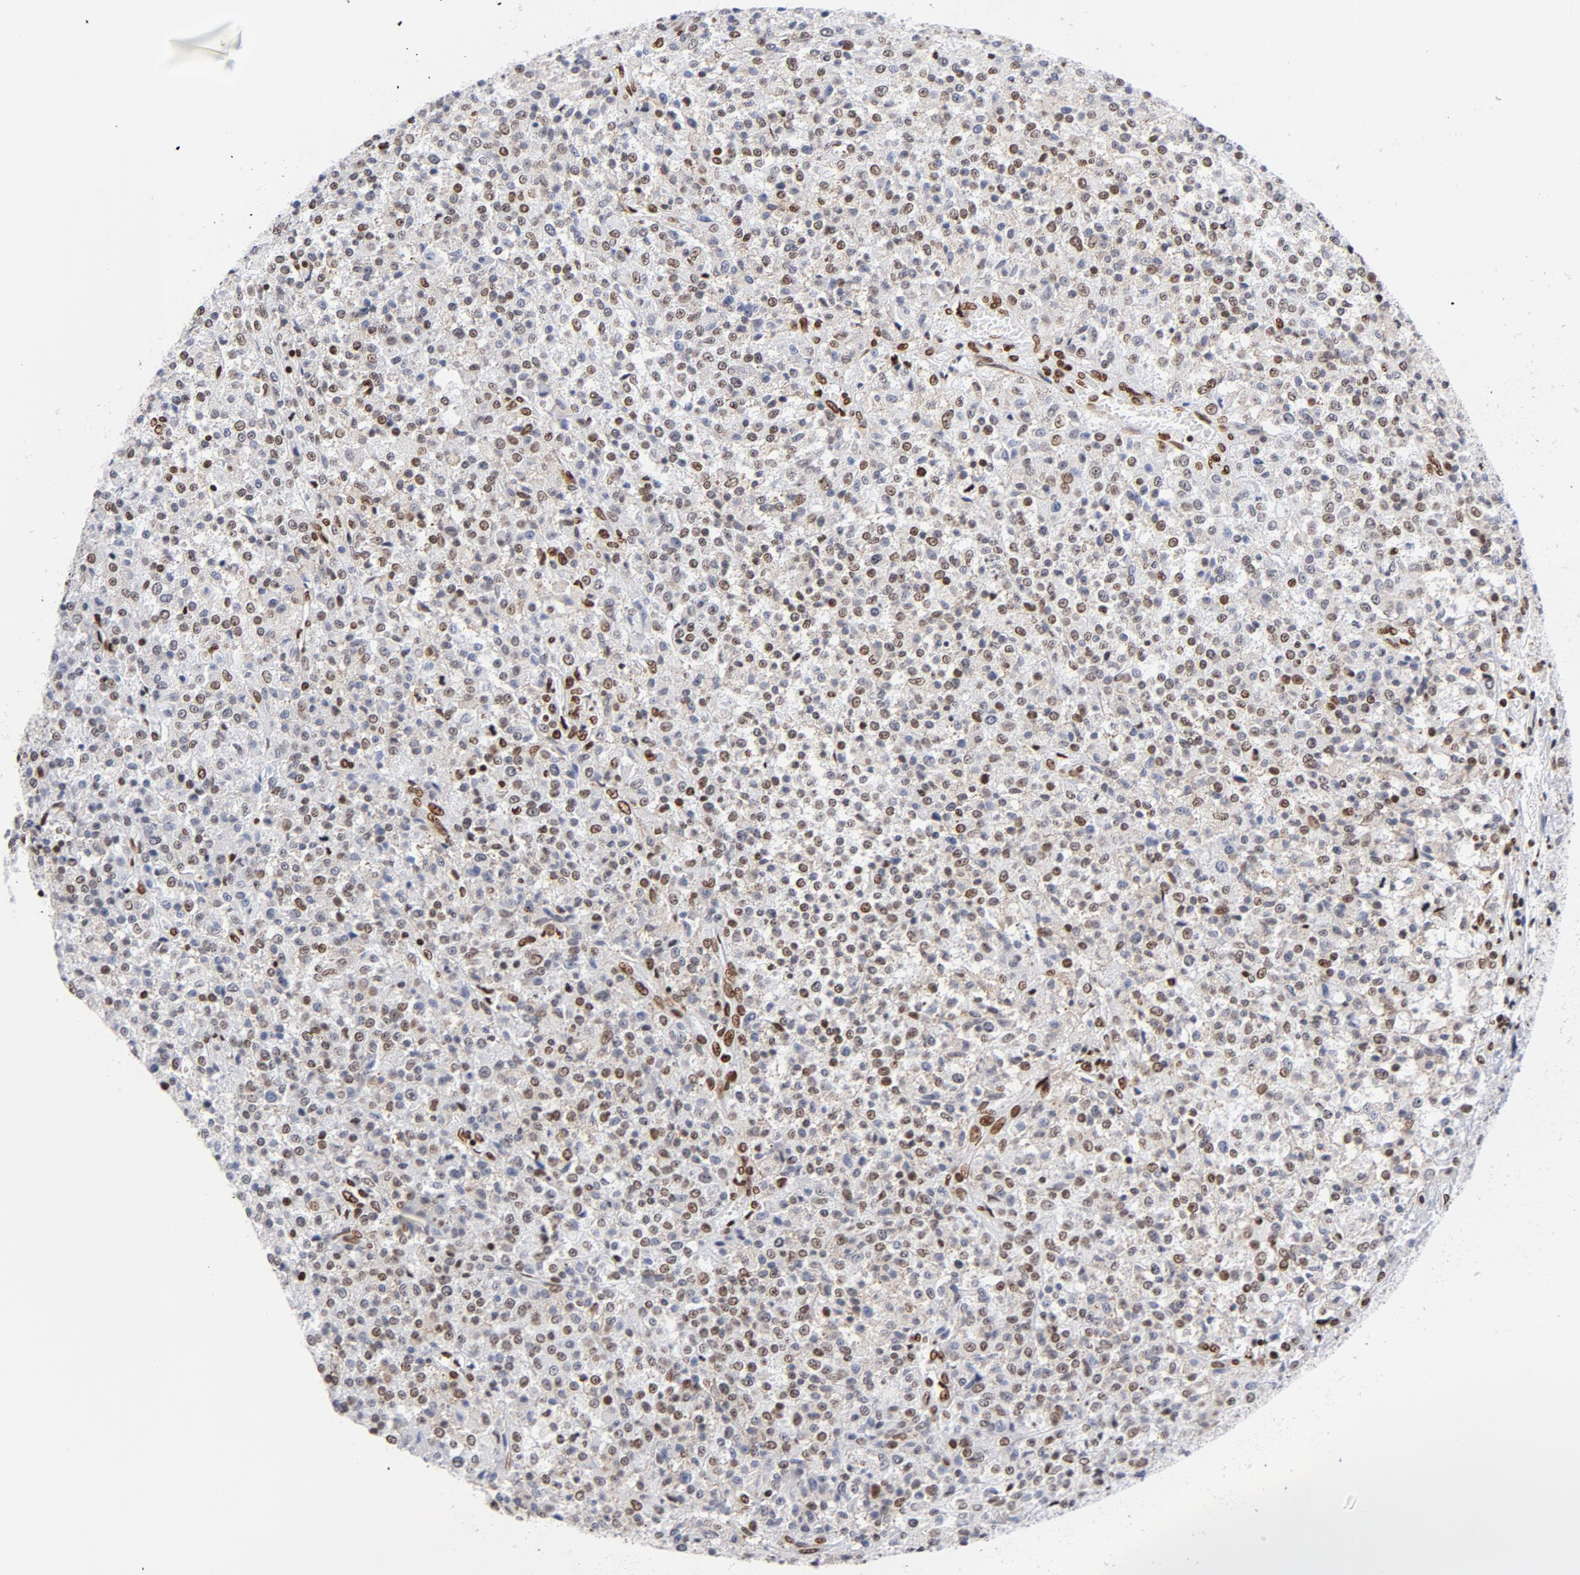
{"staining": {"intensity": "moderate", "quantity": "25%-75%", "location": "nuclear"}, "tissue": "testis cancer", "cell_type": "Tumor cells", "image_type": "cancer", "snomed": [{"axis": "morphology", "description": "Seminoma, NOS"}, {"axis": "topography", "description": "Testis"}], "caption": "The immunohistochemical stain shows moderate nuclear expression in tumor cells of testis cancer (seminoma) tissue.", "gene": "TOP2B", "patient": {"sex": "male", "age": 59}}